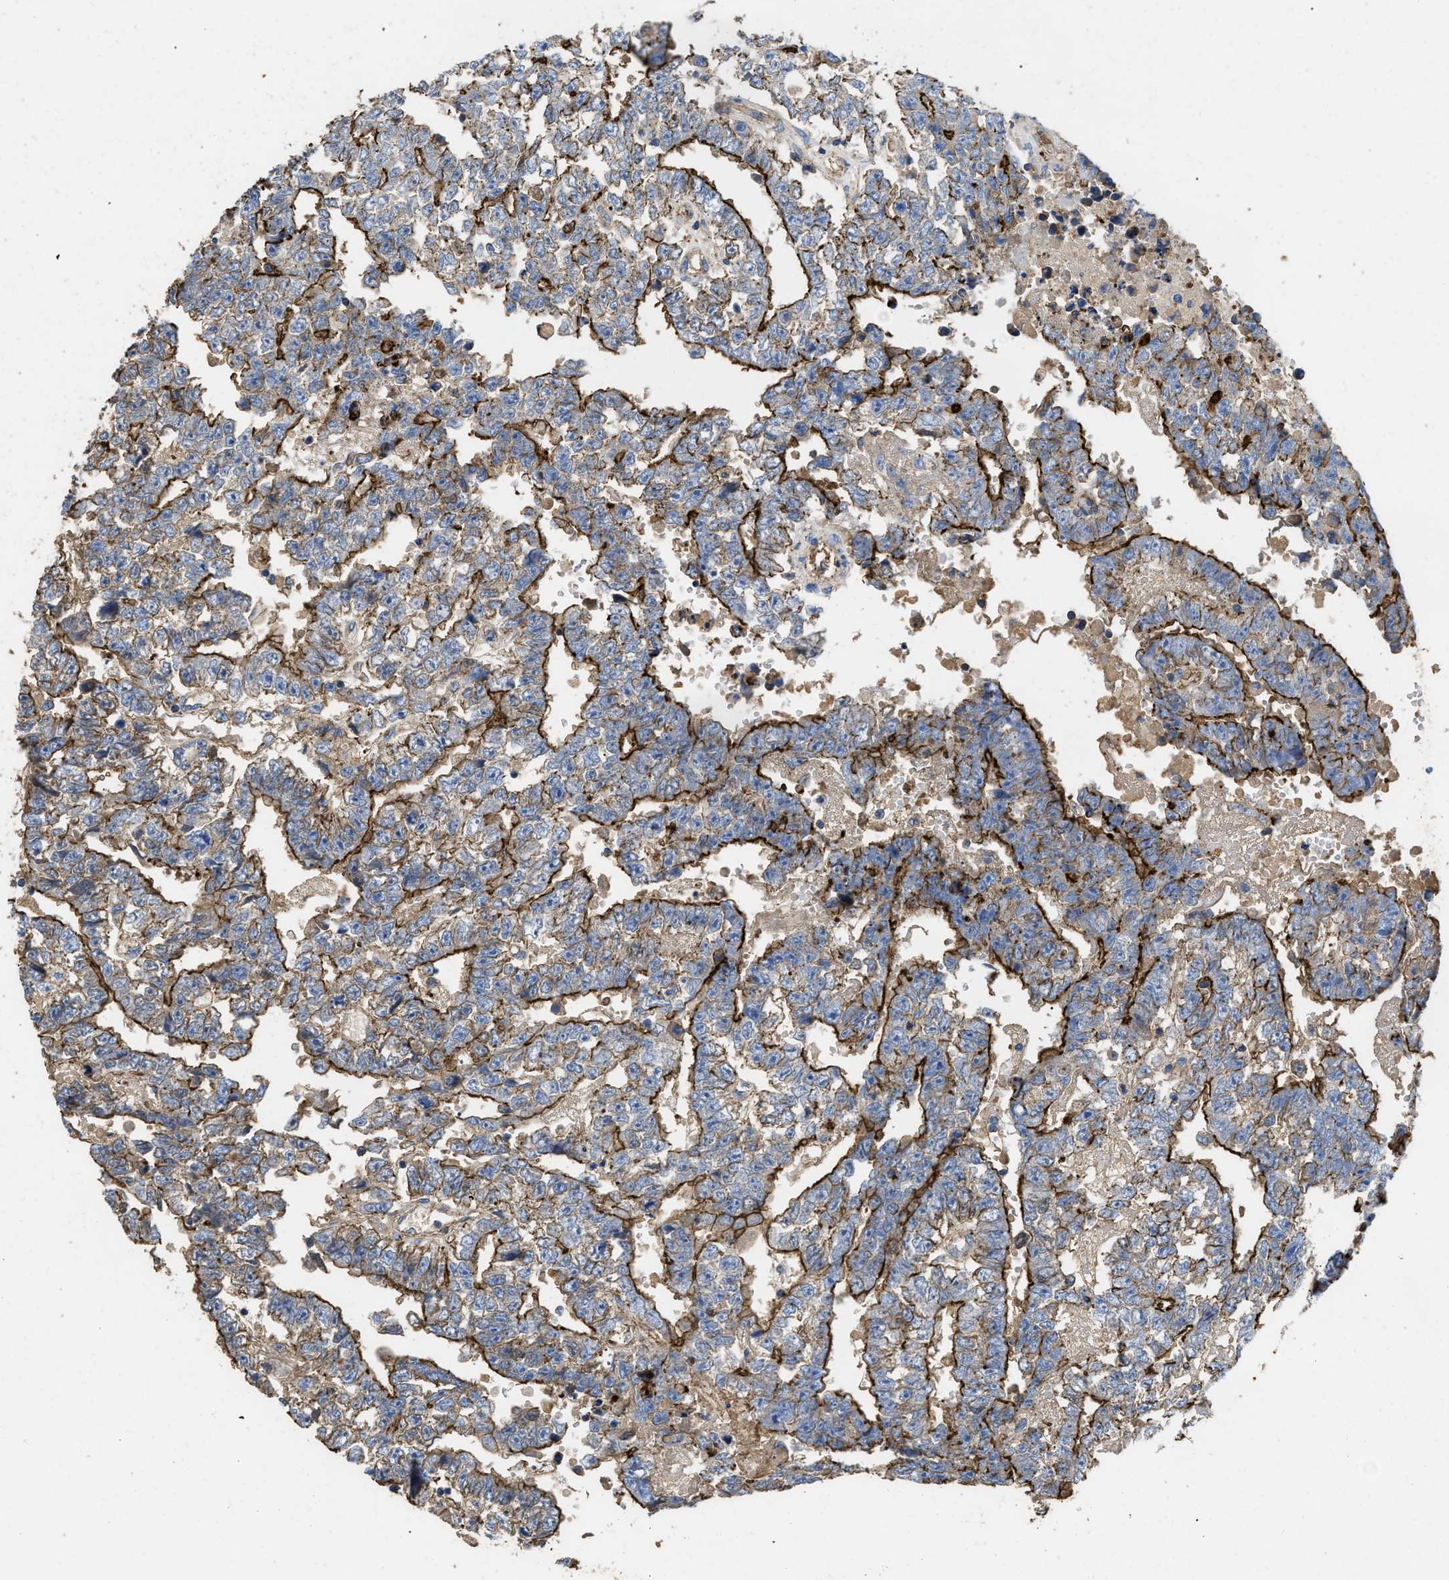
{"staining": {"intensity": "moderate", "quantity": ">75%", "location": "cytoplasmic/membranous"}, "tissue": "testis cancer", "cell_type": "Tumor cells", "image_type": "cancer", "snomed": [{"axis": "morphology", "description": "Carcinoma, Embryonal, NOS"}, {"axis": "topography", "description": "Testis"}], "caption": "The photomicrograph exhibits a brown stain indicating the presence of a protein in the cytoplasmic/membranous of tumor cells in testis cancer (embryonal carcinoma).", "gene": "USP4", "patient": {"sex": "male", "age": 25}}